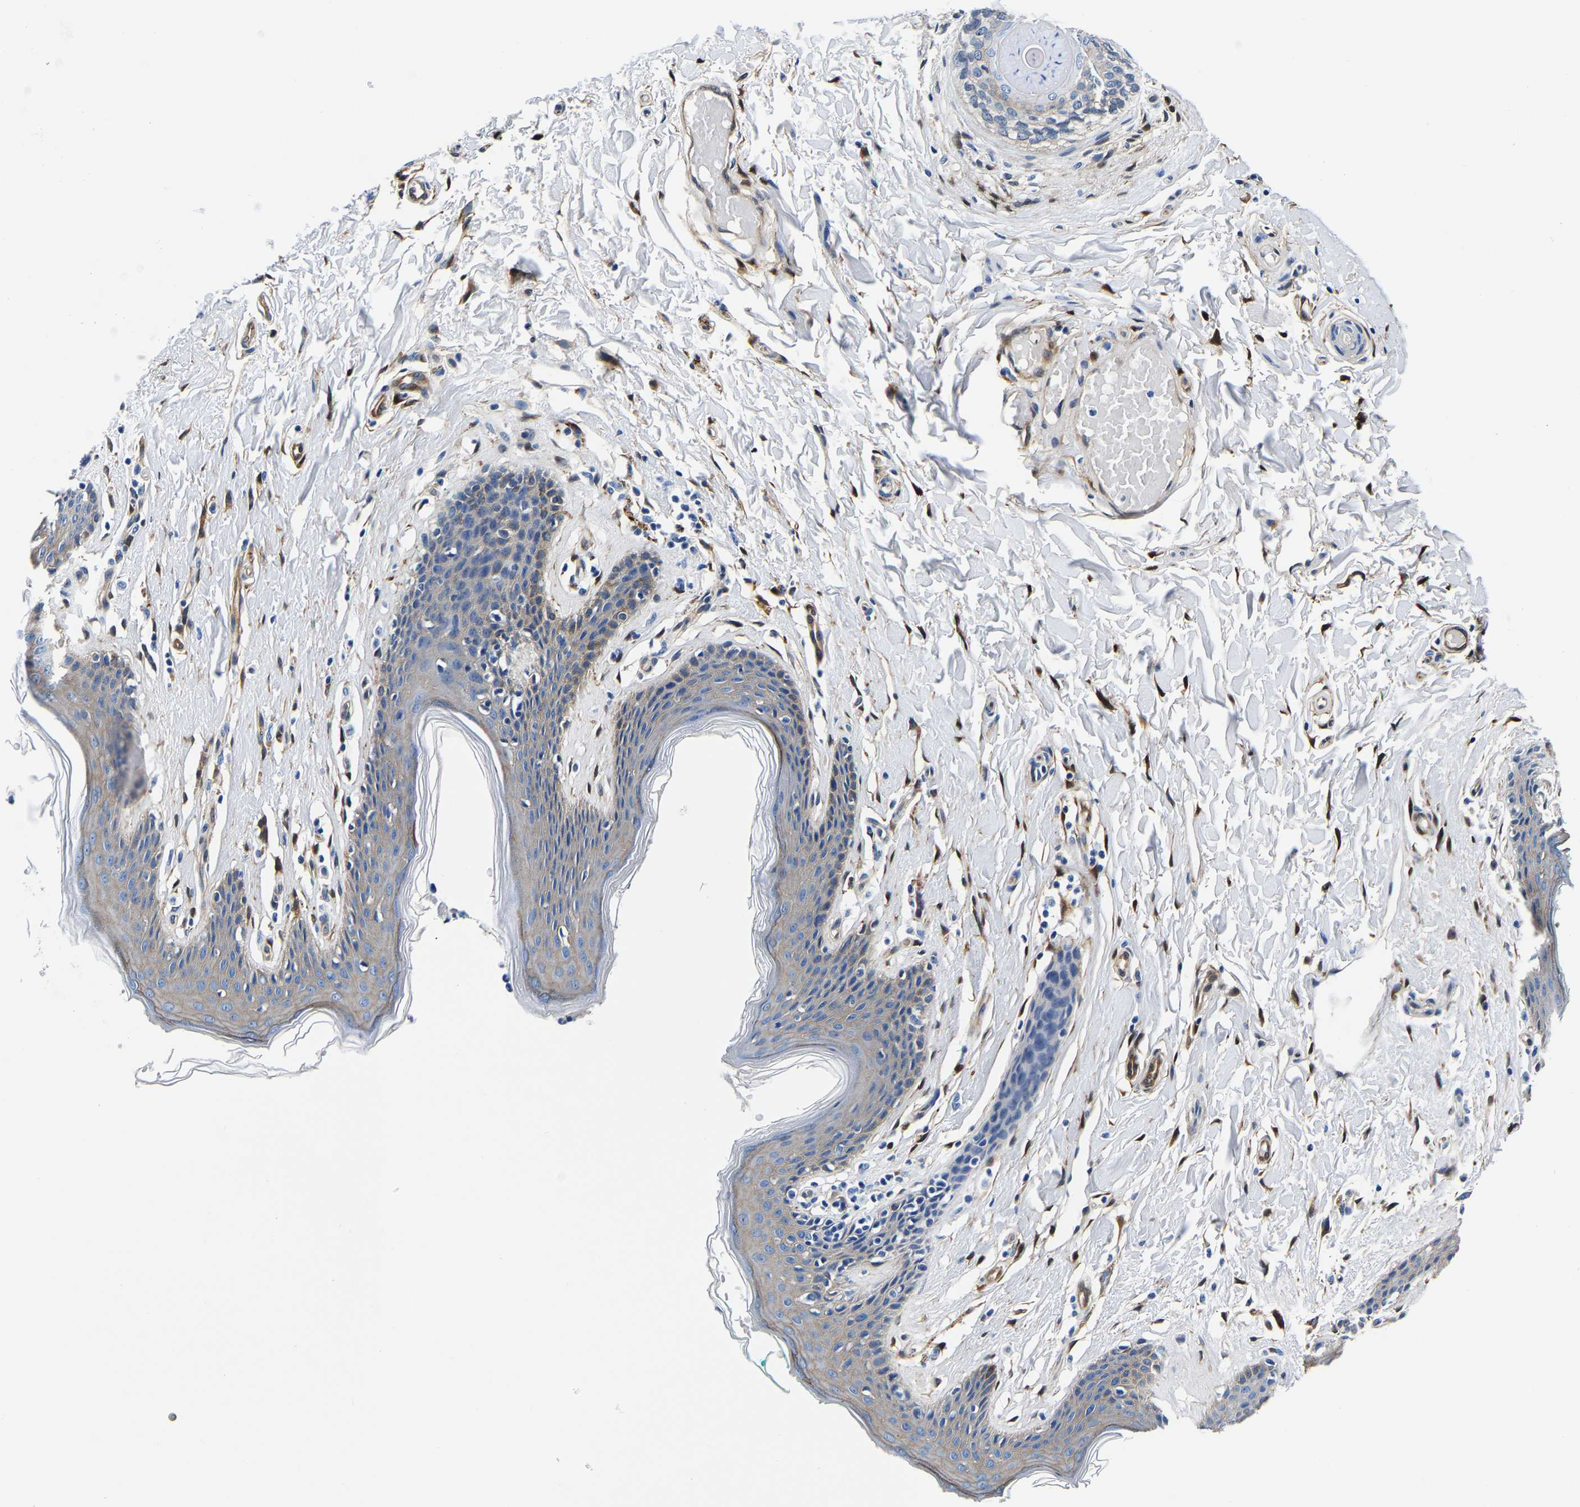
{"staining": {"intensity": "weak", "quantity": "<25%", "location": "cytoplasmic/membranous"}, "tissue": "skin", "cell_type": "Epidermal cells", "image_type": "normal", "snomed": [{"axis": "morphology", "description": "Normal tissue, NOS"}, {"axis": "topography", "description": "Vulva"}], "caption": "An image of skin stained for a protein demonstrates no brown staining in epidermal cells. (IHC, brightfield microscopy, high magnification).", "gene": "S100A13", "patient": {"sex": "female", "age": 66}}